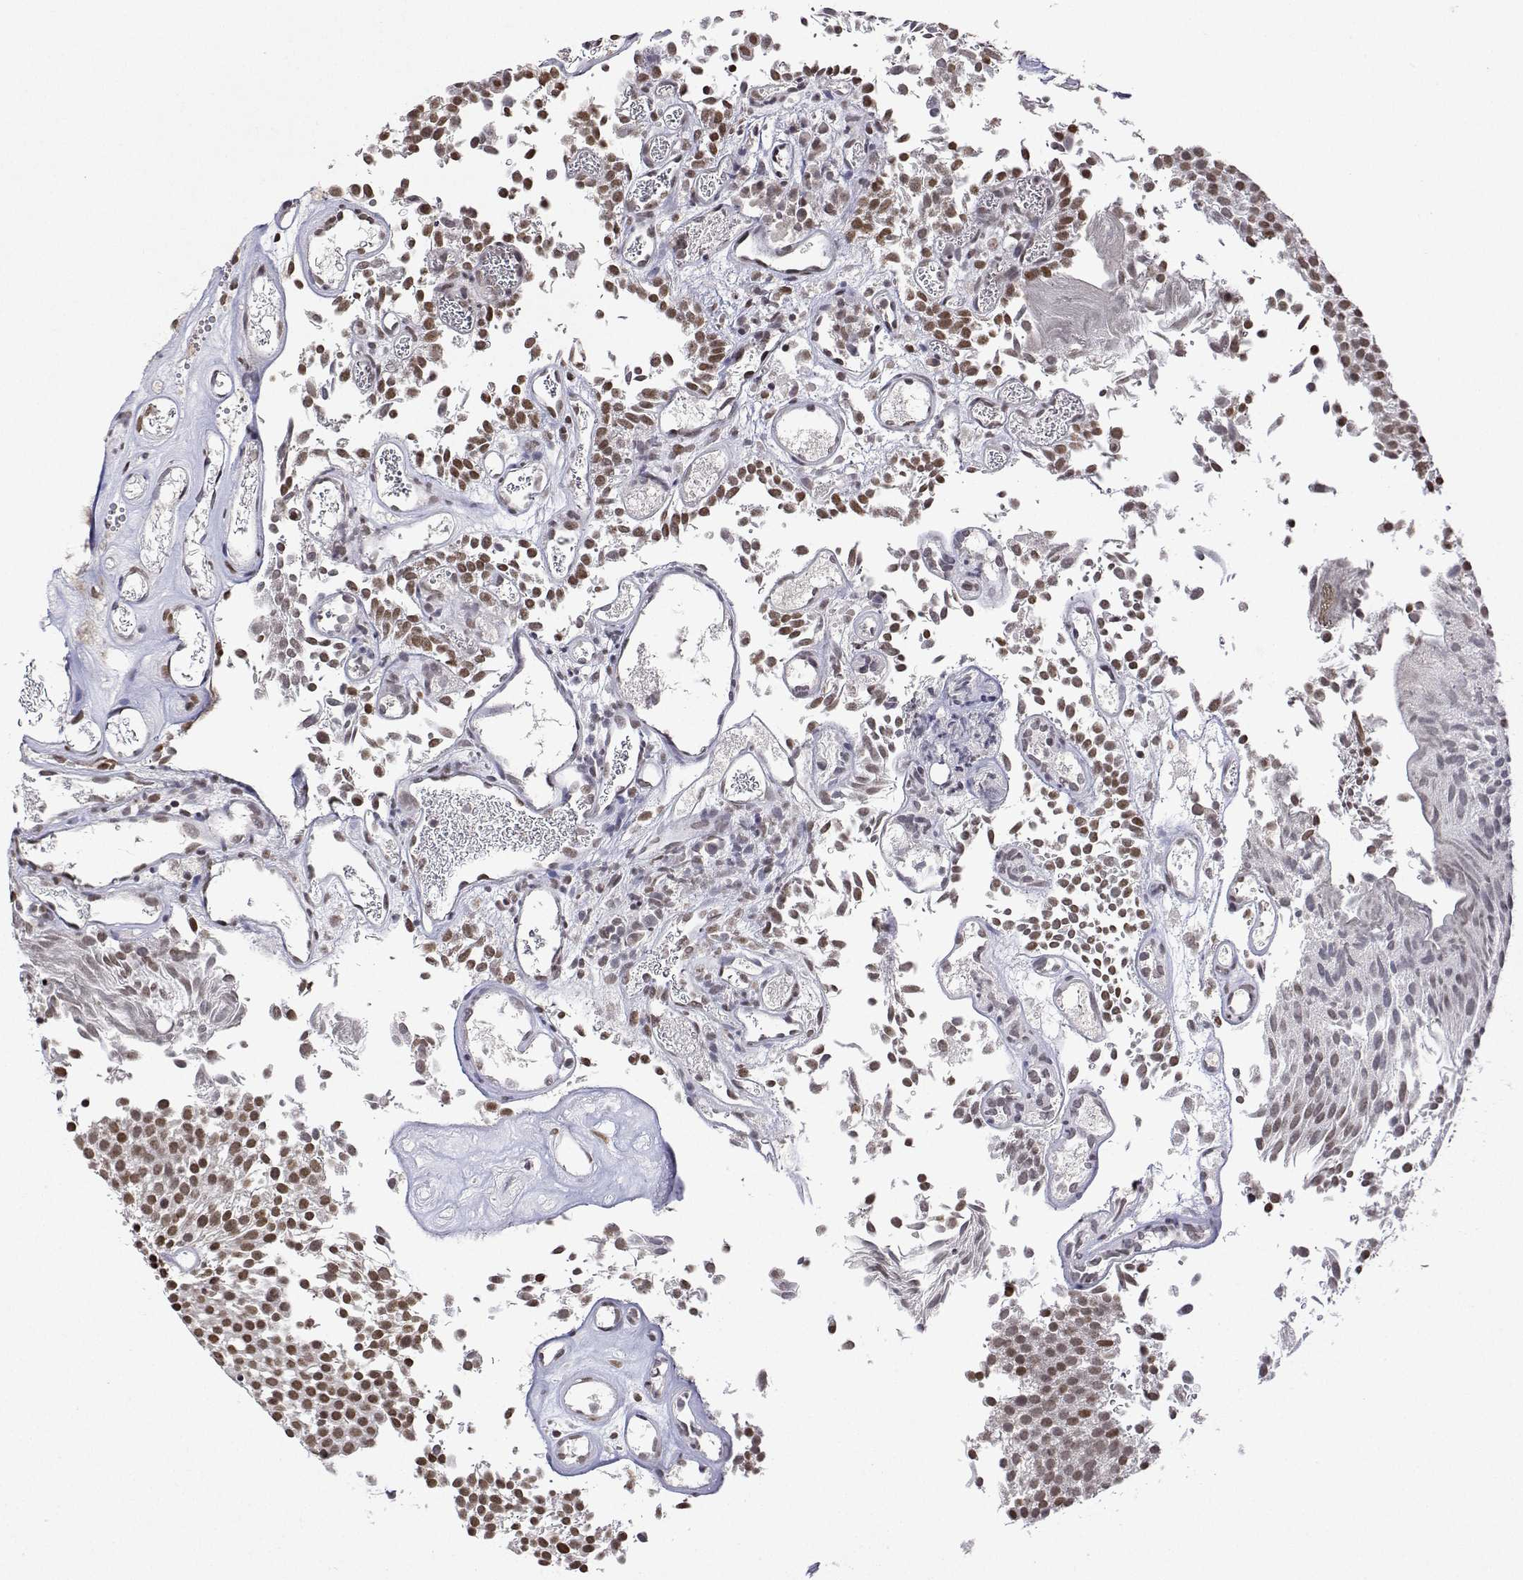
{"staining": {"intensity": "moderate", "quantity": ">75%", "location": "nuclear"}, "tissue": "urothelial cancer", "cell_type": "Tumor cells", "image_type": "cancer", "snomed": [{"axis": "morphology", "description": "Urothelial carcinoma, Low grade"}, {"axis": "topography", "description": "Urinary bladder"}], "caption": "The histopathology image exhibits a brown stain indicating the presence of a protein in the nuclear of tumor cells in urothelial carcinoma (low-grade).", "gene": "XPC", "patient": {"sex": "female", "age": 79}}